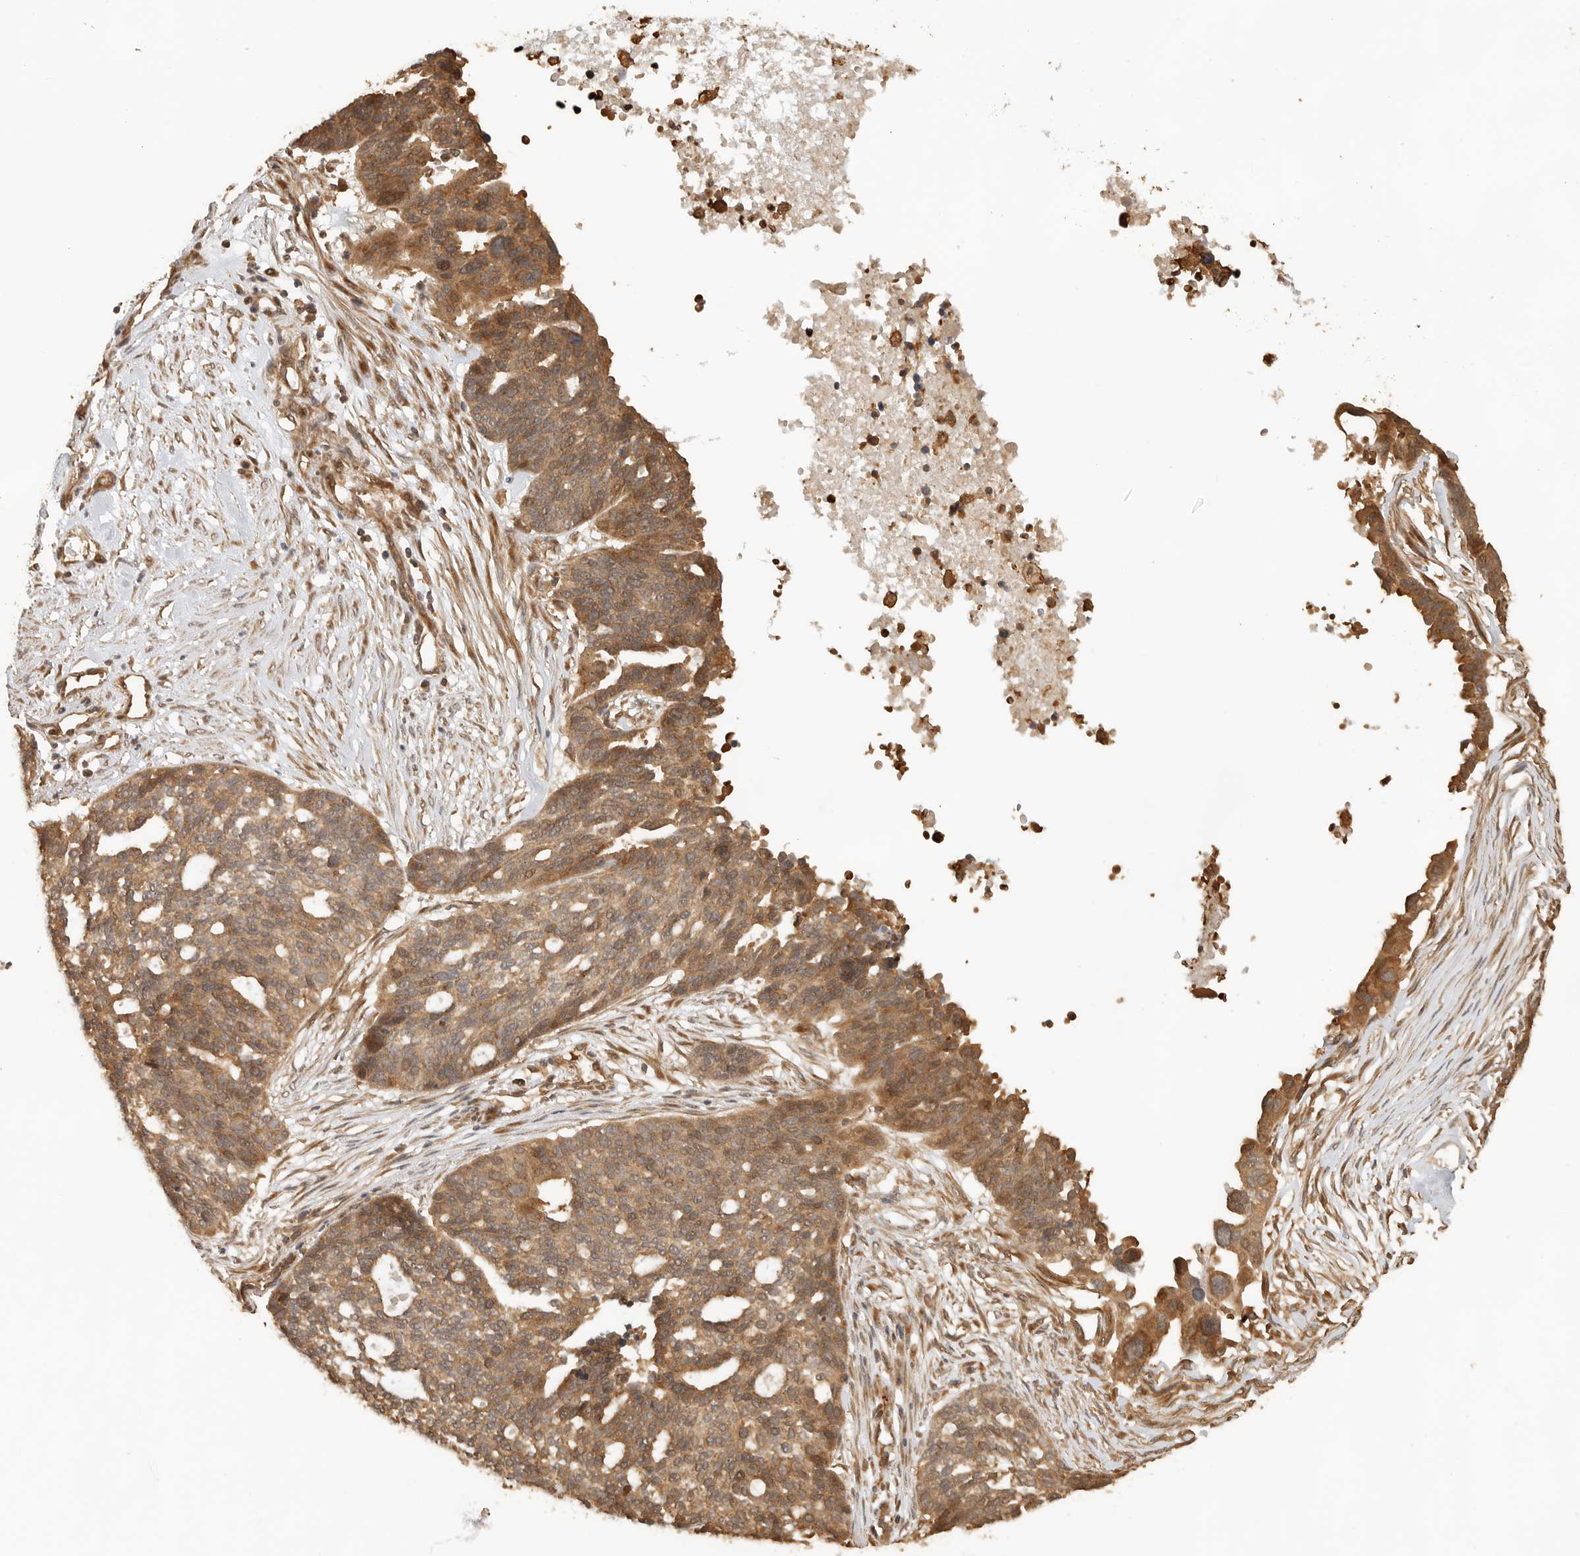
{"staining": {"intensity": "moderate", "quantity": ">75%", "location": "cytoplasmic/membranous"}, "tissue": "ovarian cancer", "cell_type": "Tumor cells", "image_type": "cancer", "snomed": [{"axis": "morphology", "description": "Cystadenocarcinoma, serous, NOS"}, {"axis": "topography", "description": "Ovary"}], "caption": "IHC image of ovarian serous cystadenocarcinoma stained for a protein (brown), which displays medium levels of moderate cytoplasmic/membranous expression in about >75% of tumor cells.", "gene": "OTUD6B", "patient": {"sex": "female", "age": 59}}